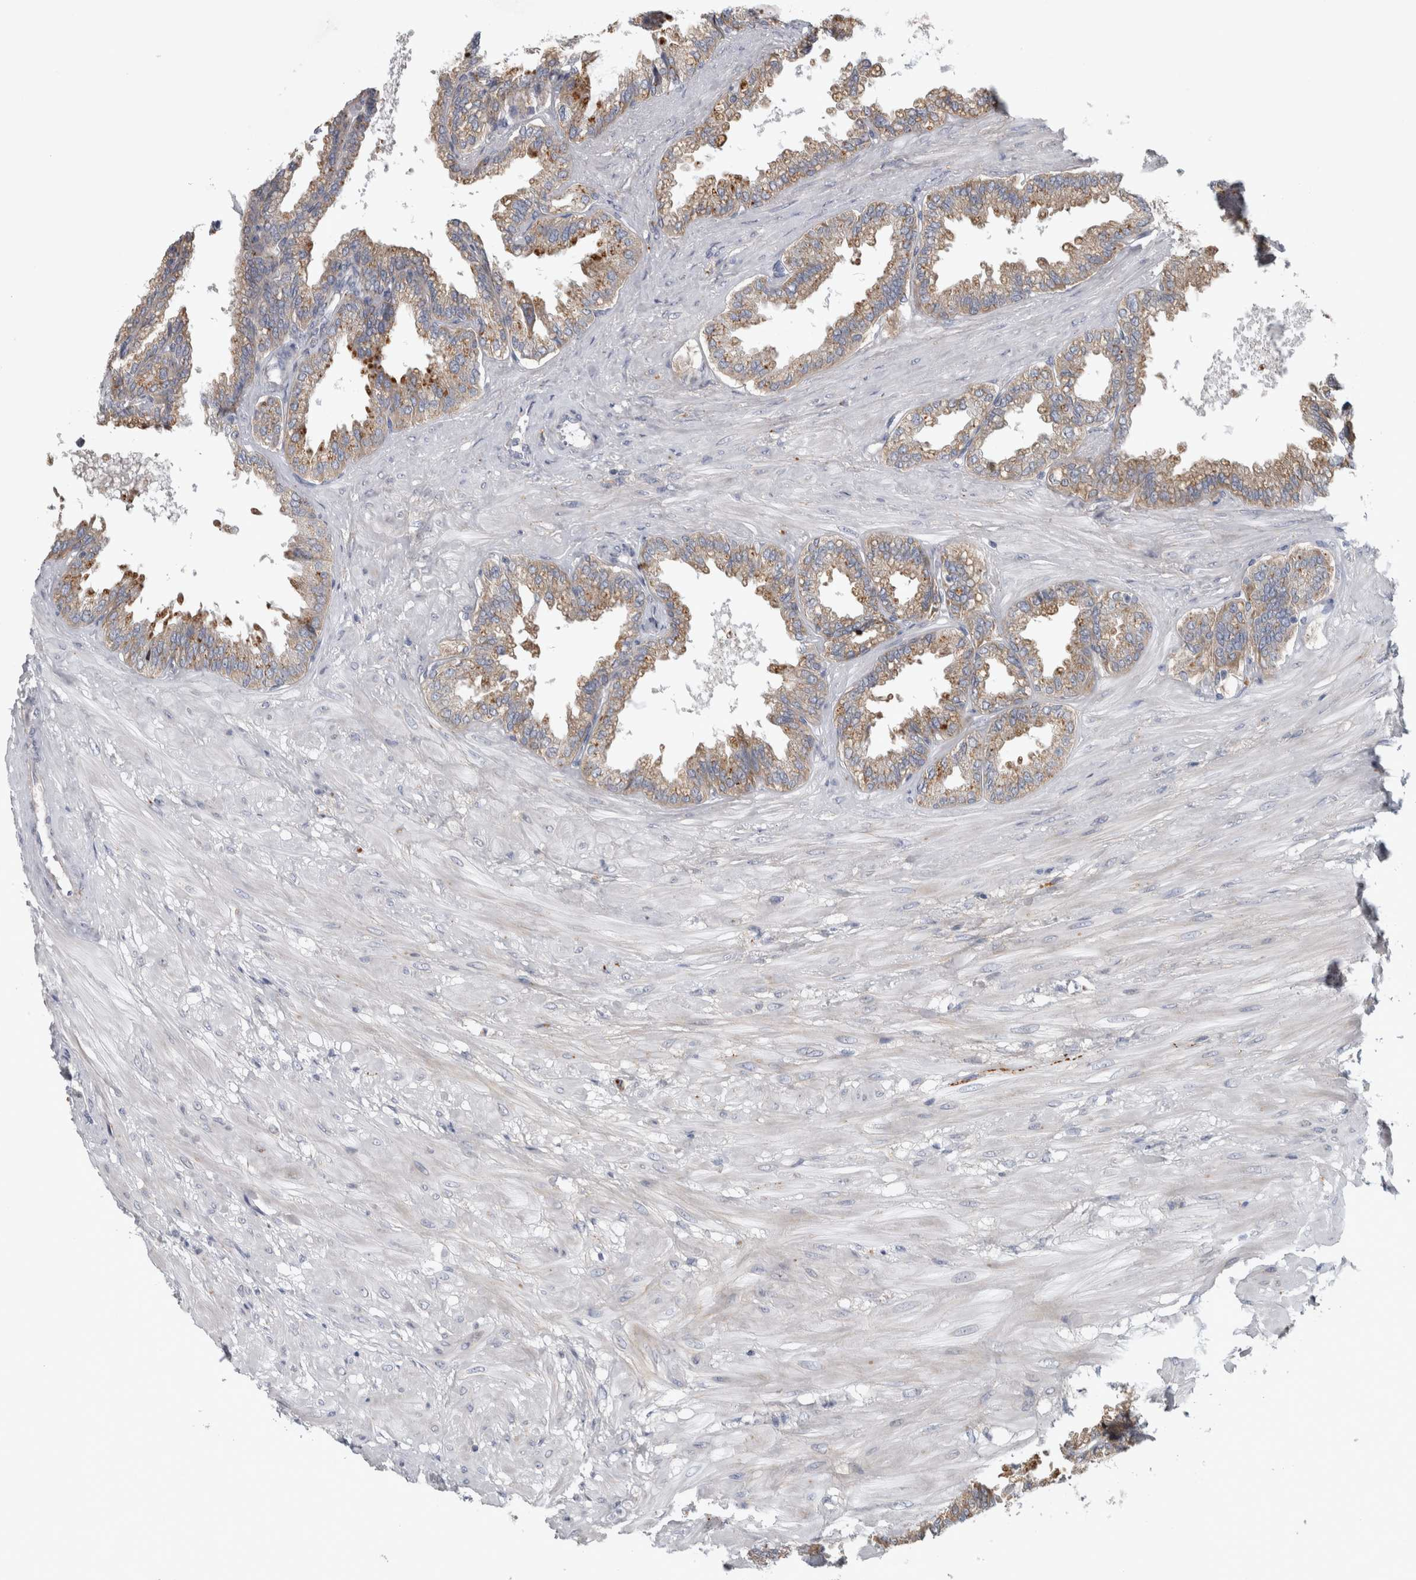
{"staining": {"intensity": "moderate", "quantity": "25%-75%", "location": "cytoplasmic/membranous"}, "tissue": "seminal vesicle", "cell_type": "Glandular cells", "image_type": "normal", "snomed": [{"axis": "morphology", "description": "Normal tissue, NOS"}, {"axis": "topography", "description": "Seminal veicle"}], "caption": "Moderate cytoplasmic/membranous staining is identified in approximately 25%-75% of glandular cells in unremarkable seminal vesicle. The staining is performed using DAB (3,3'-diaminobenzidine) brown chromogen to label protein expression. The nuclei are counter-stained blue using hematoxylin.", "gene": "ATXN2", "patient": {"sex": "male", "age": 46}}